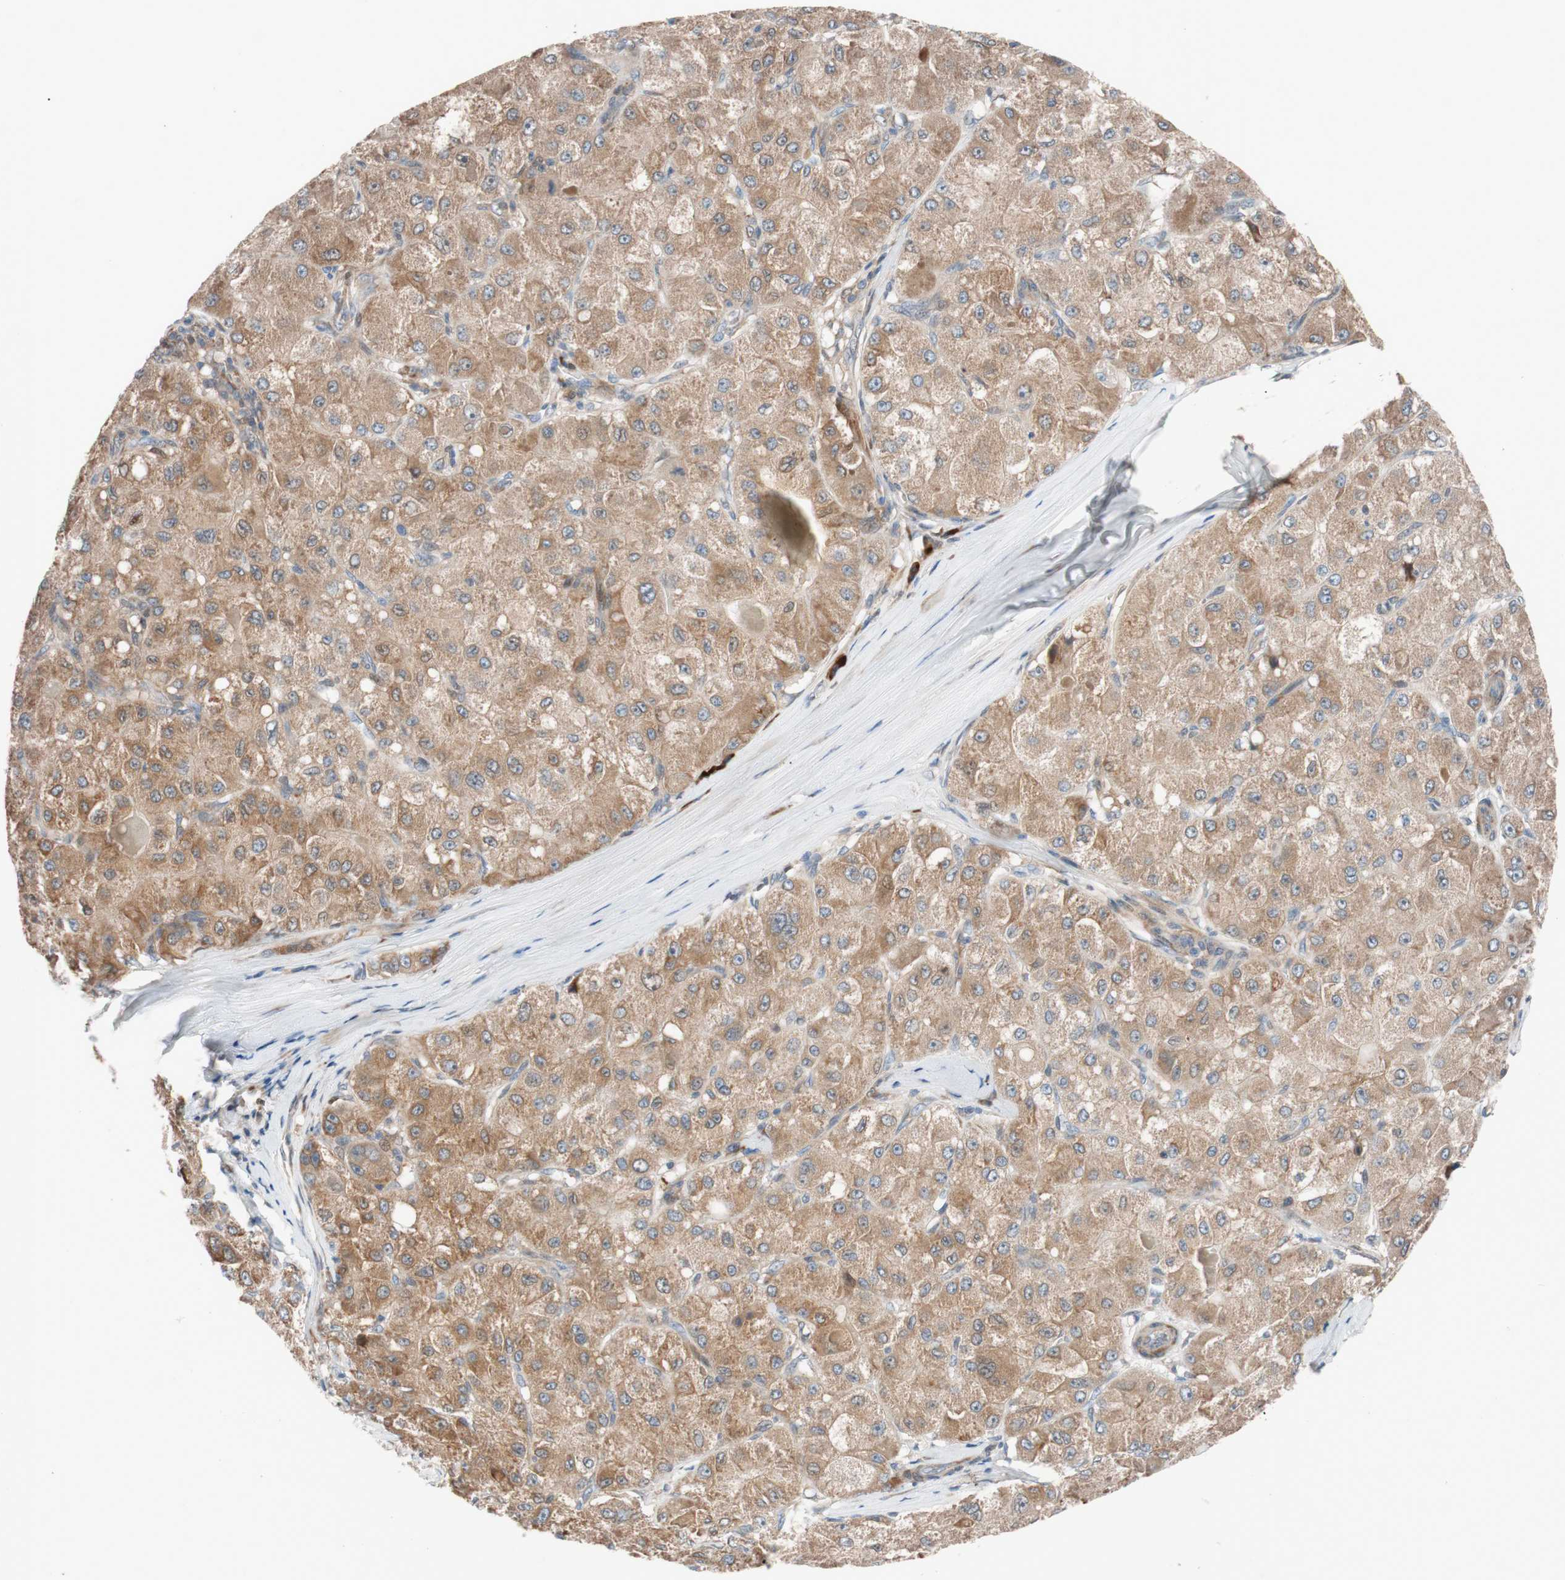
{"staining": {"intensity": "moderate", "quantity": ">75%", "location": "cytoplasmic/membranous"}, "tissue": "liver cancer", "cell_type": "Tumor cells", "image_type": "cancer", "snomed": [{"axis": "morphology", "description": "Carcinoma, Hepatocellular, NOS"}, {"axis": "topography", "description": "Liver"}], "caption": "Human liver cancer (hepatocellular carcinoma) stained with a protein marker demonstrates moderate staining in tumor cells.", "gene": "FAAH", "patient": {"sex": "male", "age": 80}}